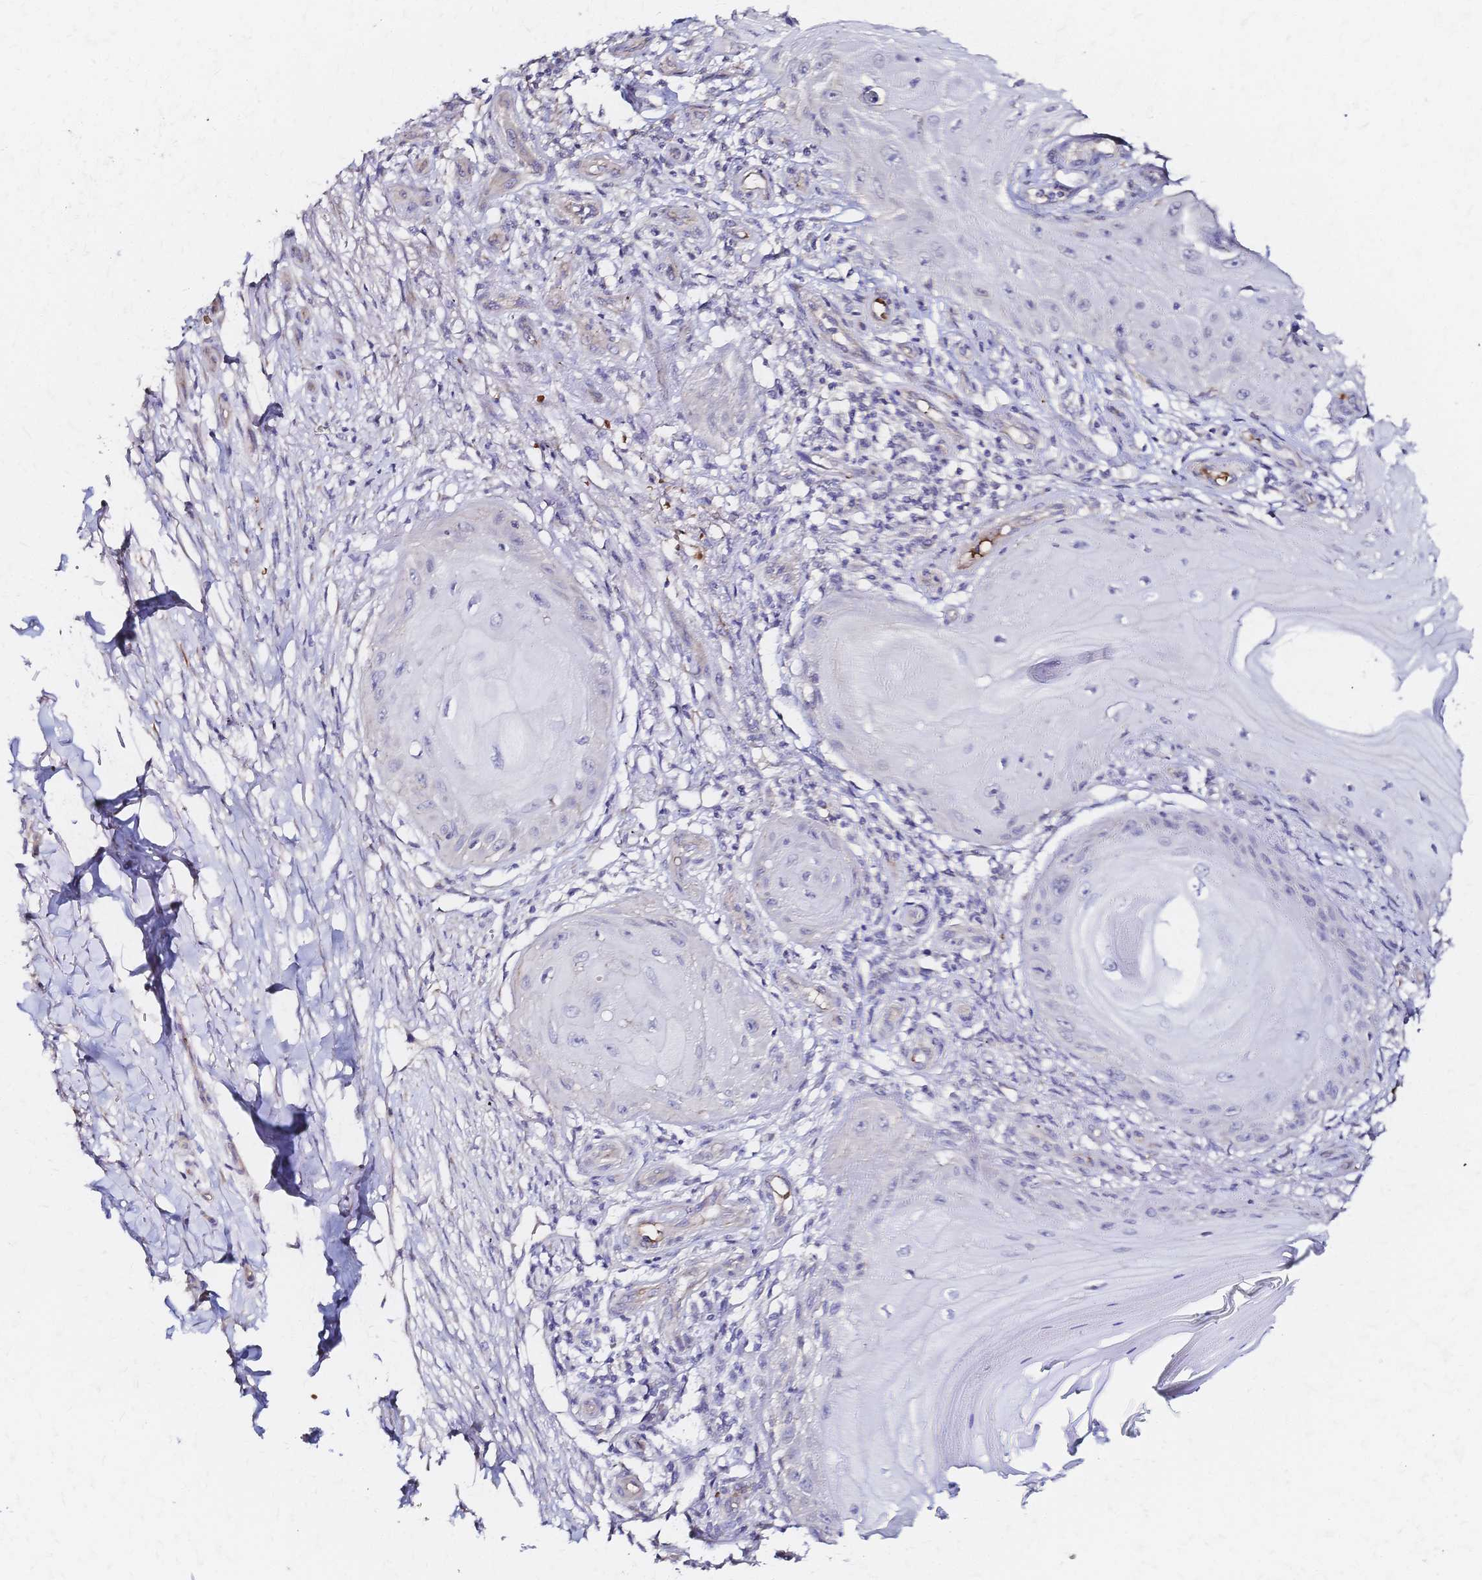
{"staining": {"intensity": "negative", "quantity": "none", "location": "none"}, "tissue": "skin cancer", "cell_type": "Tumor cells", "image_type": "cancer", "snomed": [{"axis": "morphology", "description": "Squamous cell carcinoma, NOS"}, {"axis": "topography", "description": "Skin"}], "caption": "This is a photomicrograph of immunohistochemistry (IHC) staining of skin cancer, which shows no expression in tumor cells.", "gene": "SLC5A1", "patient": {"sex": "female", "age": 77}}